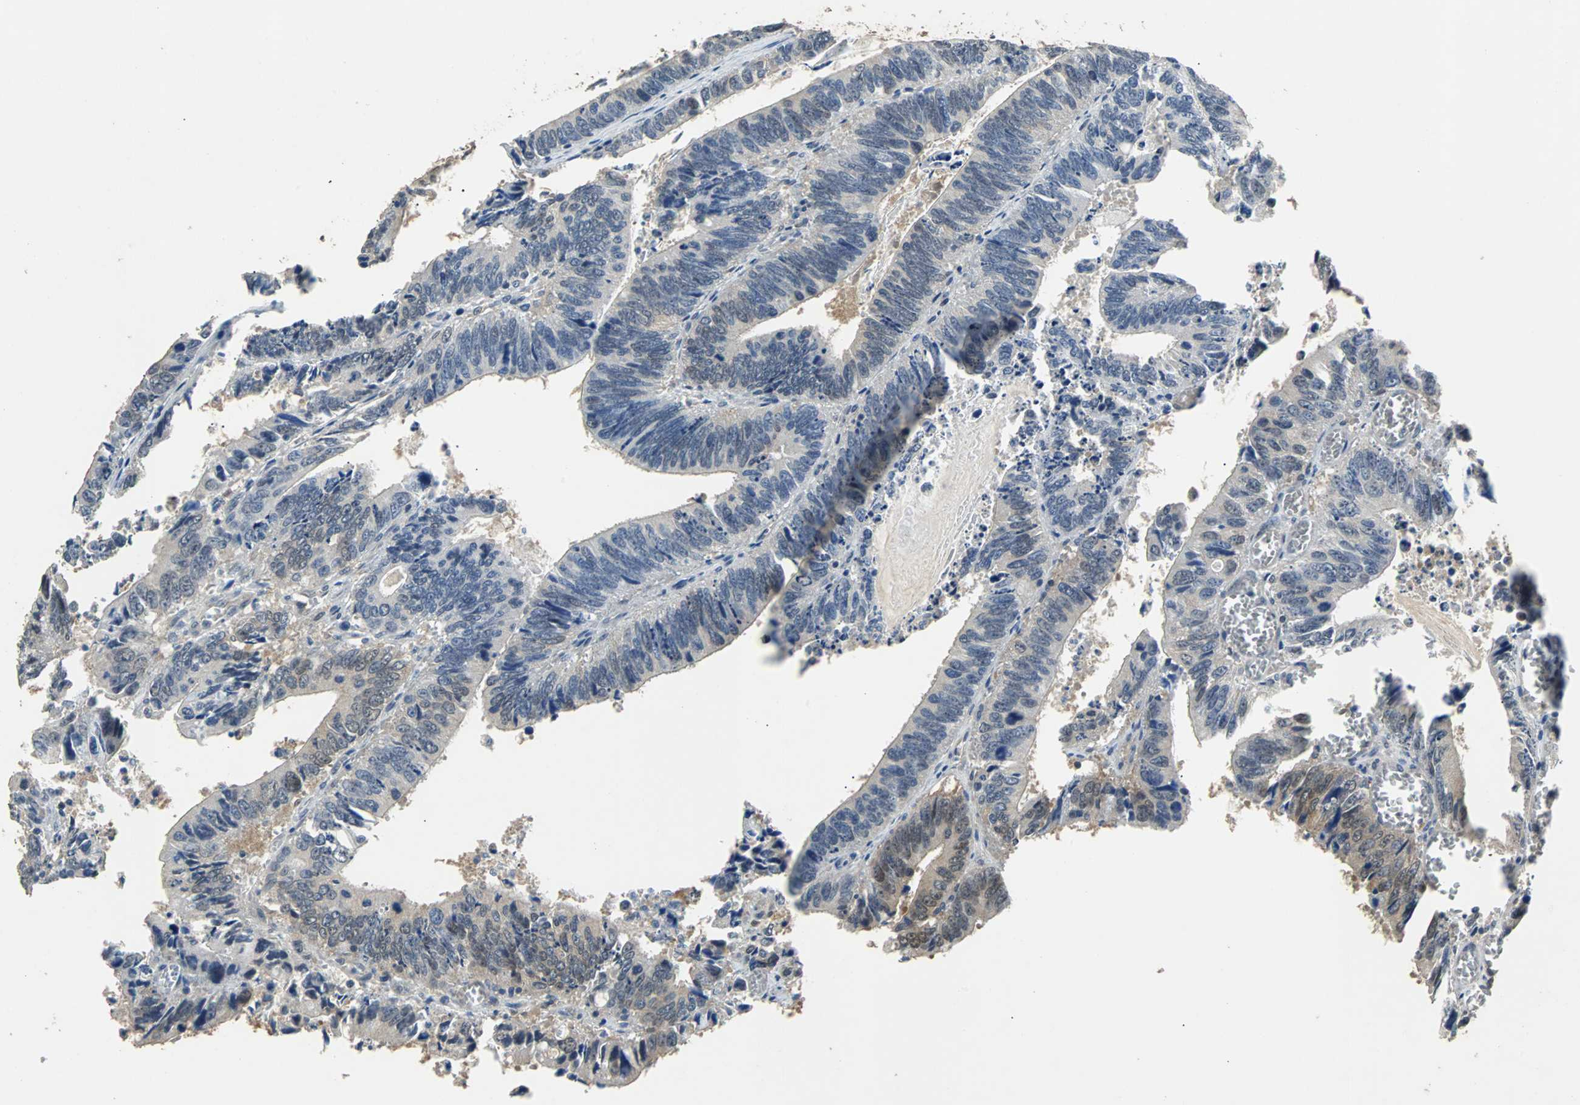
{"staining": {"intensity": "weak", "quantity": "<25%", "location": "cytoplasmic/membranous,nuclear"}, "tissue": "colorectal cancer", "cell_type": "Tumor cells", "image_type": "cancer", "snomed": [{"axis": "morphology", "description": "Adenocarcinoma, NOS"}, {"axis": "topography", "description": "Colon"}], "caption": "Immunohistochemistry (IHC) photomicrograph of neoplastic tissue: human colorectal adenocarcinoma stained with DAB (3,3'-diaminobenzidine) exhibits no significant protein positivity in tumor cells.", "gene": "PRDX6", "patient": {"sex": "male", "age": 72}}